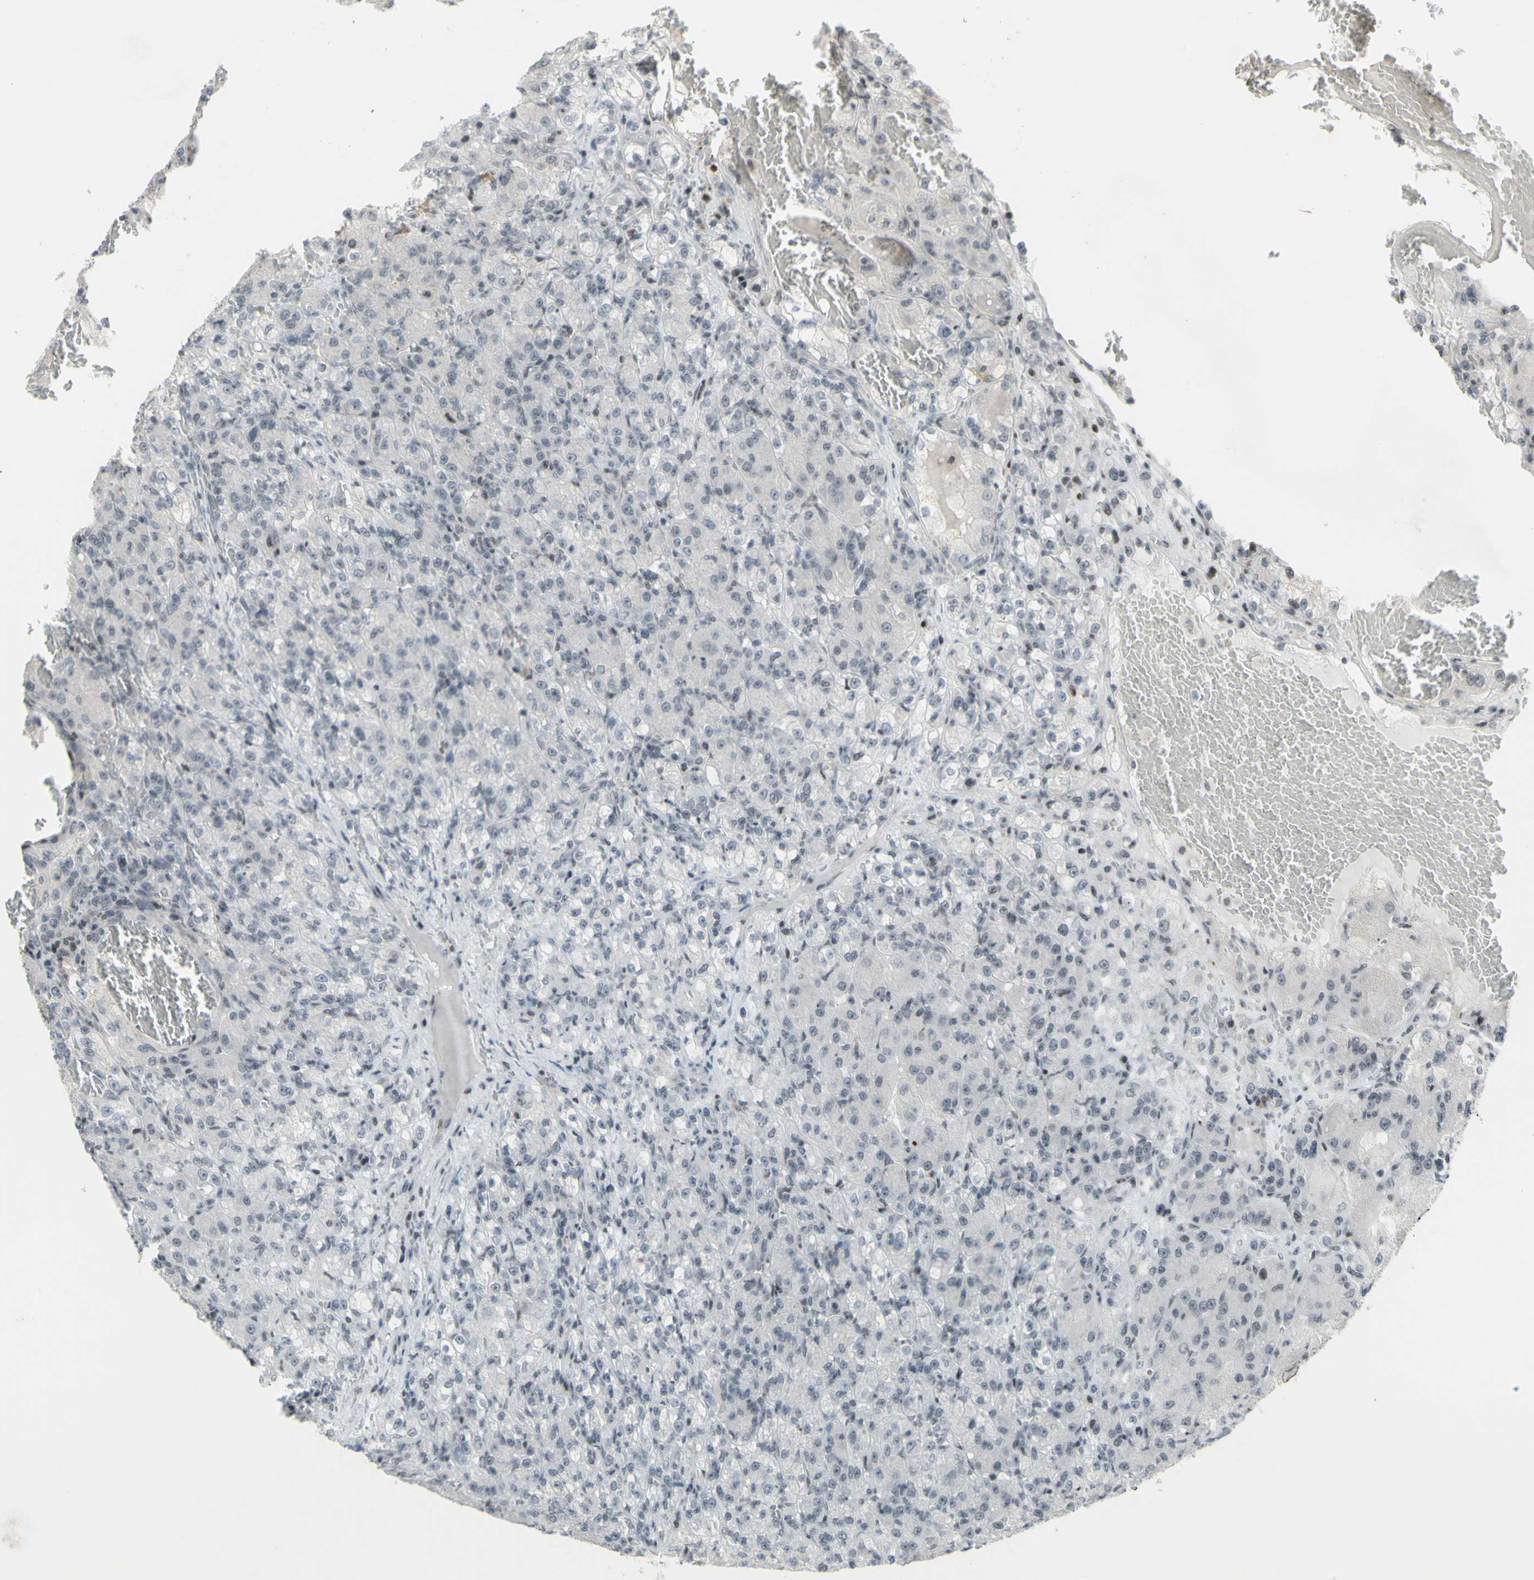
{"staining": {"intensity": "weak", "quantity": "<25%", "location": "nuclear"}, "tissue": "renal cancer", "cell_type": "Tumor cells", "image_type": "cancer", "snomed": [{"axis": "morphology", "description": "Adenocarcinoma, NOS"}, {"axis": "topography", "description": "Kidney"}], "caption": "A photomicrograph of human adenocarcinoma (renal) is negative for staining in tumor cells. Nuclei are stained in blue.", "gene": "SUPT6H", "patient": {"sex": "male", "age": 61}}